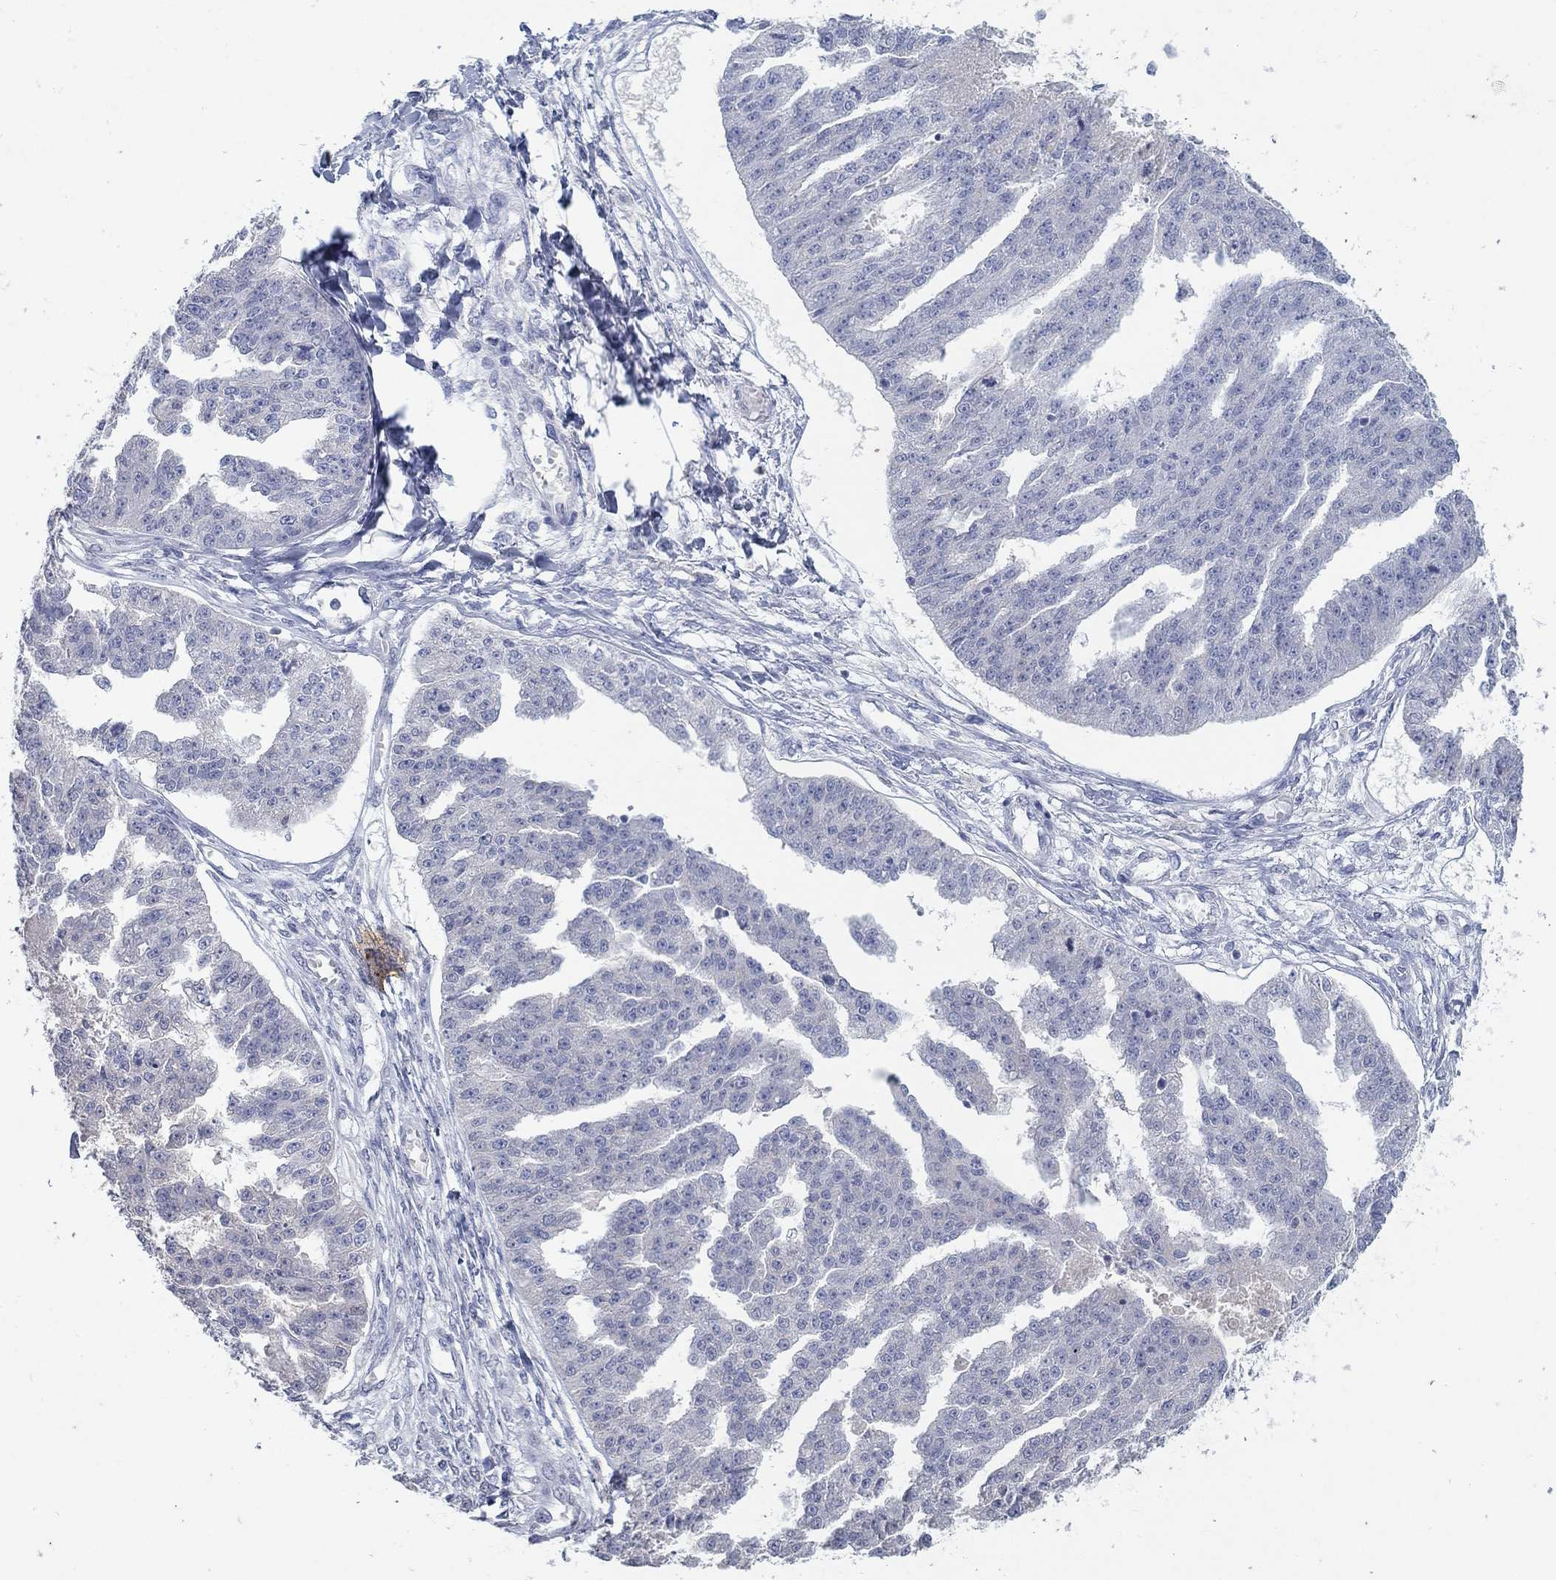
{"staining": {"intensity": "negative", "quantity": "none", "location": "none"}, "tissue": "ovarian cancer", "cell_type": "Tumor cells", "image_type": "cancer", "snomed": [{"axis": "morphology", "description": "Cystadenocarcinoma, serous, NOS"}, {"axis": "topography", "description": "Ovary"}], "caption": "Image shows no significant protein staining in tumor cells of serous cystadenocarcinoma (ovarian). (DAB IHC visualized using brightfield microscopy, high magnification).", "gene": "KRT40", "patient": {"sex": "female", "age": 58}}